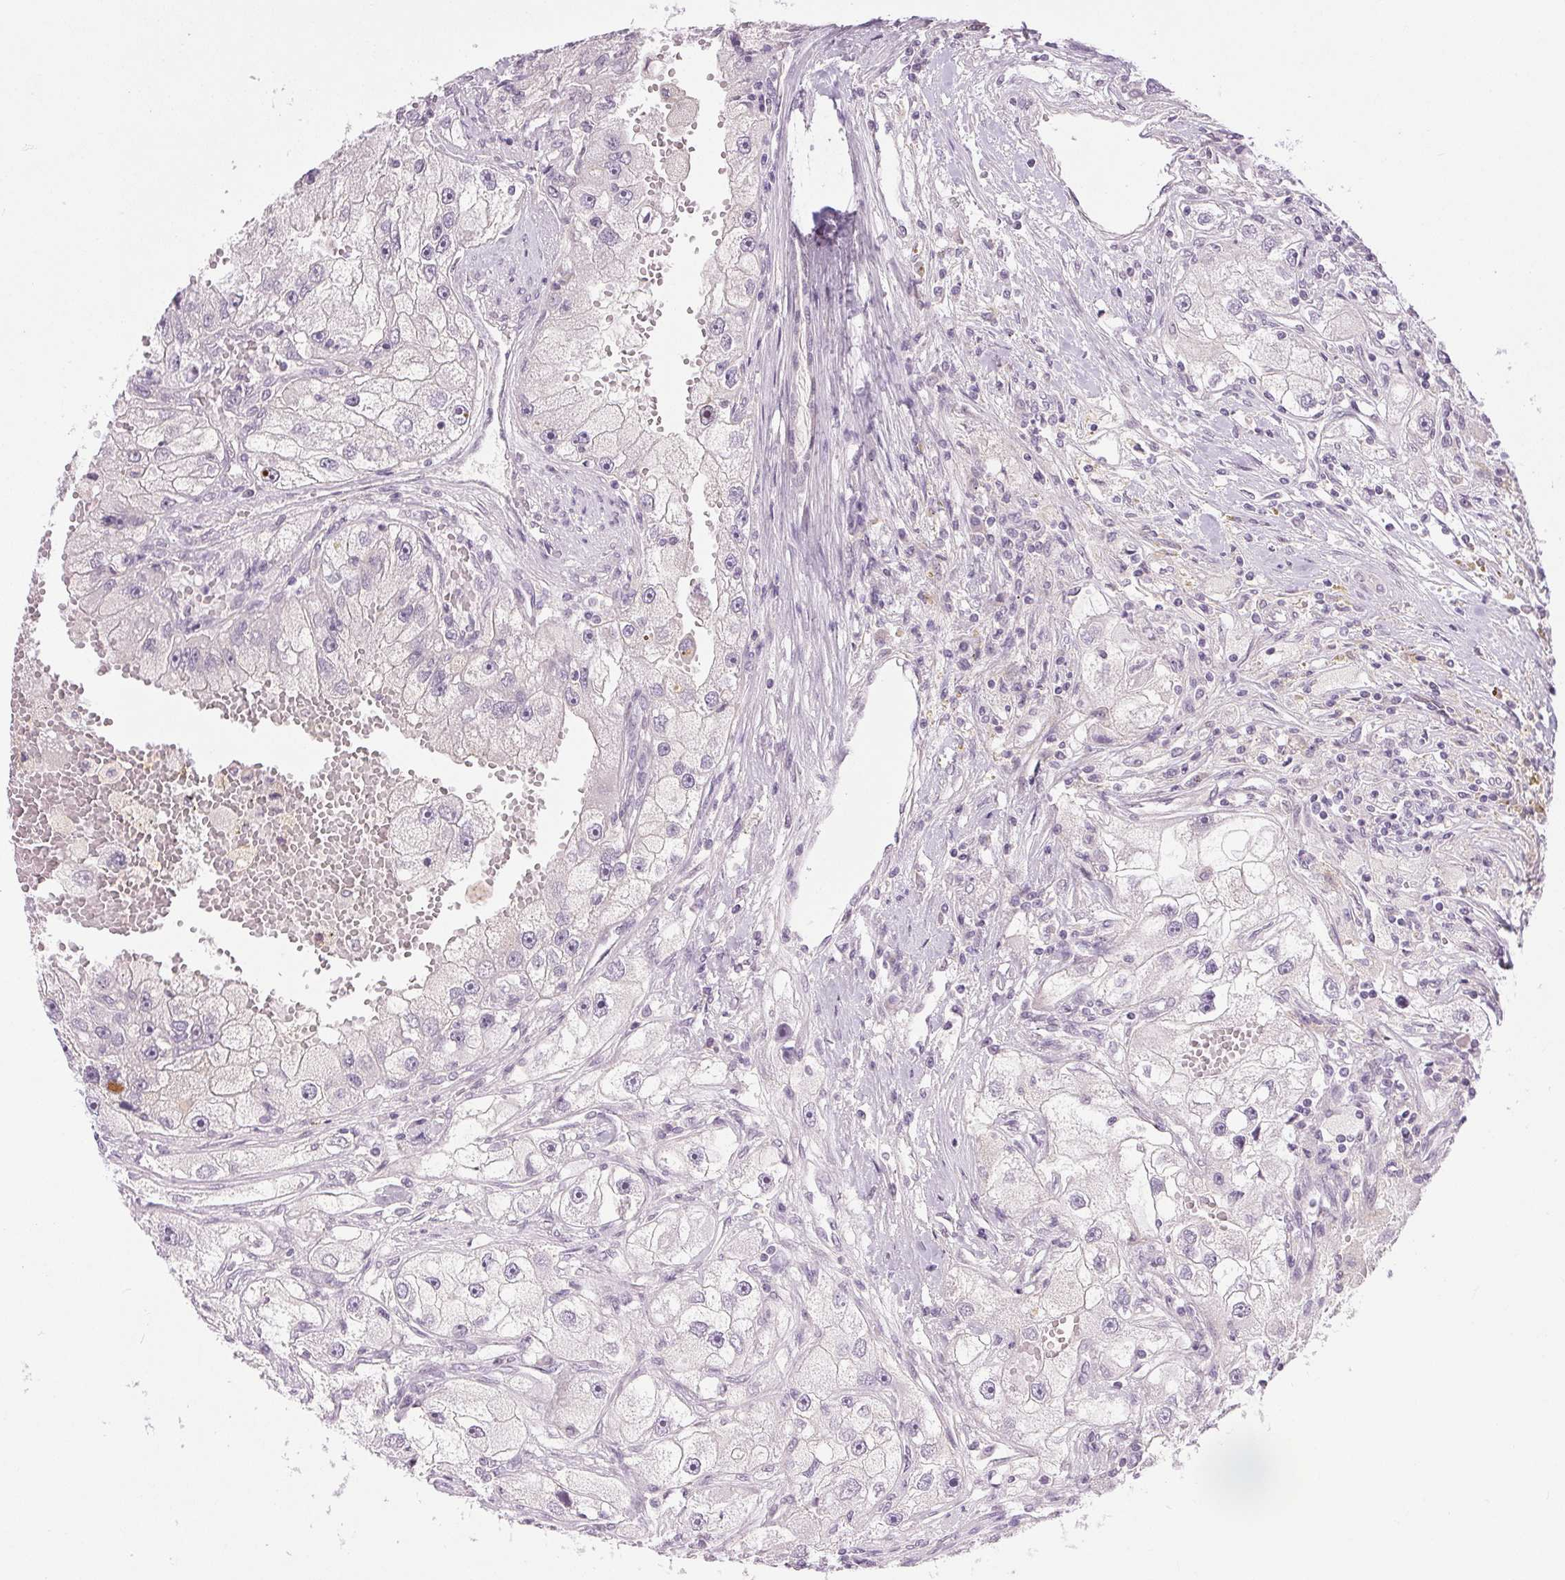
{"staining": {"intensity": "negative", "quantity": "none", "location": "none"}, "tissue": "renal cancer", "cell_type": "Tumor cells", "image_type": "cancer", "snomed": [{"axis": "morphology", "description": "Adenocarcinoma, NOS"}, {"axis": "topography", "description": "Kidney"}], "caption": "A photomicrograph of adenocarcinoma (renal) stained for a protein shows no brown staining in tumor cells.", "gene": "FAM168A", "patient": {"sex": "male", "age": 63}}